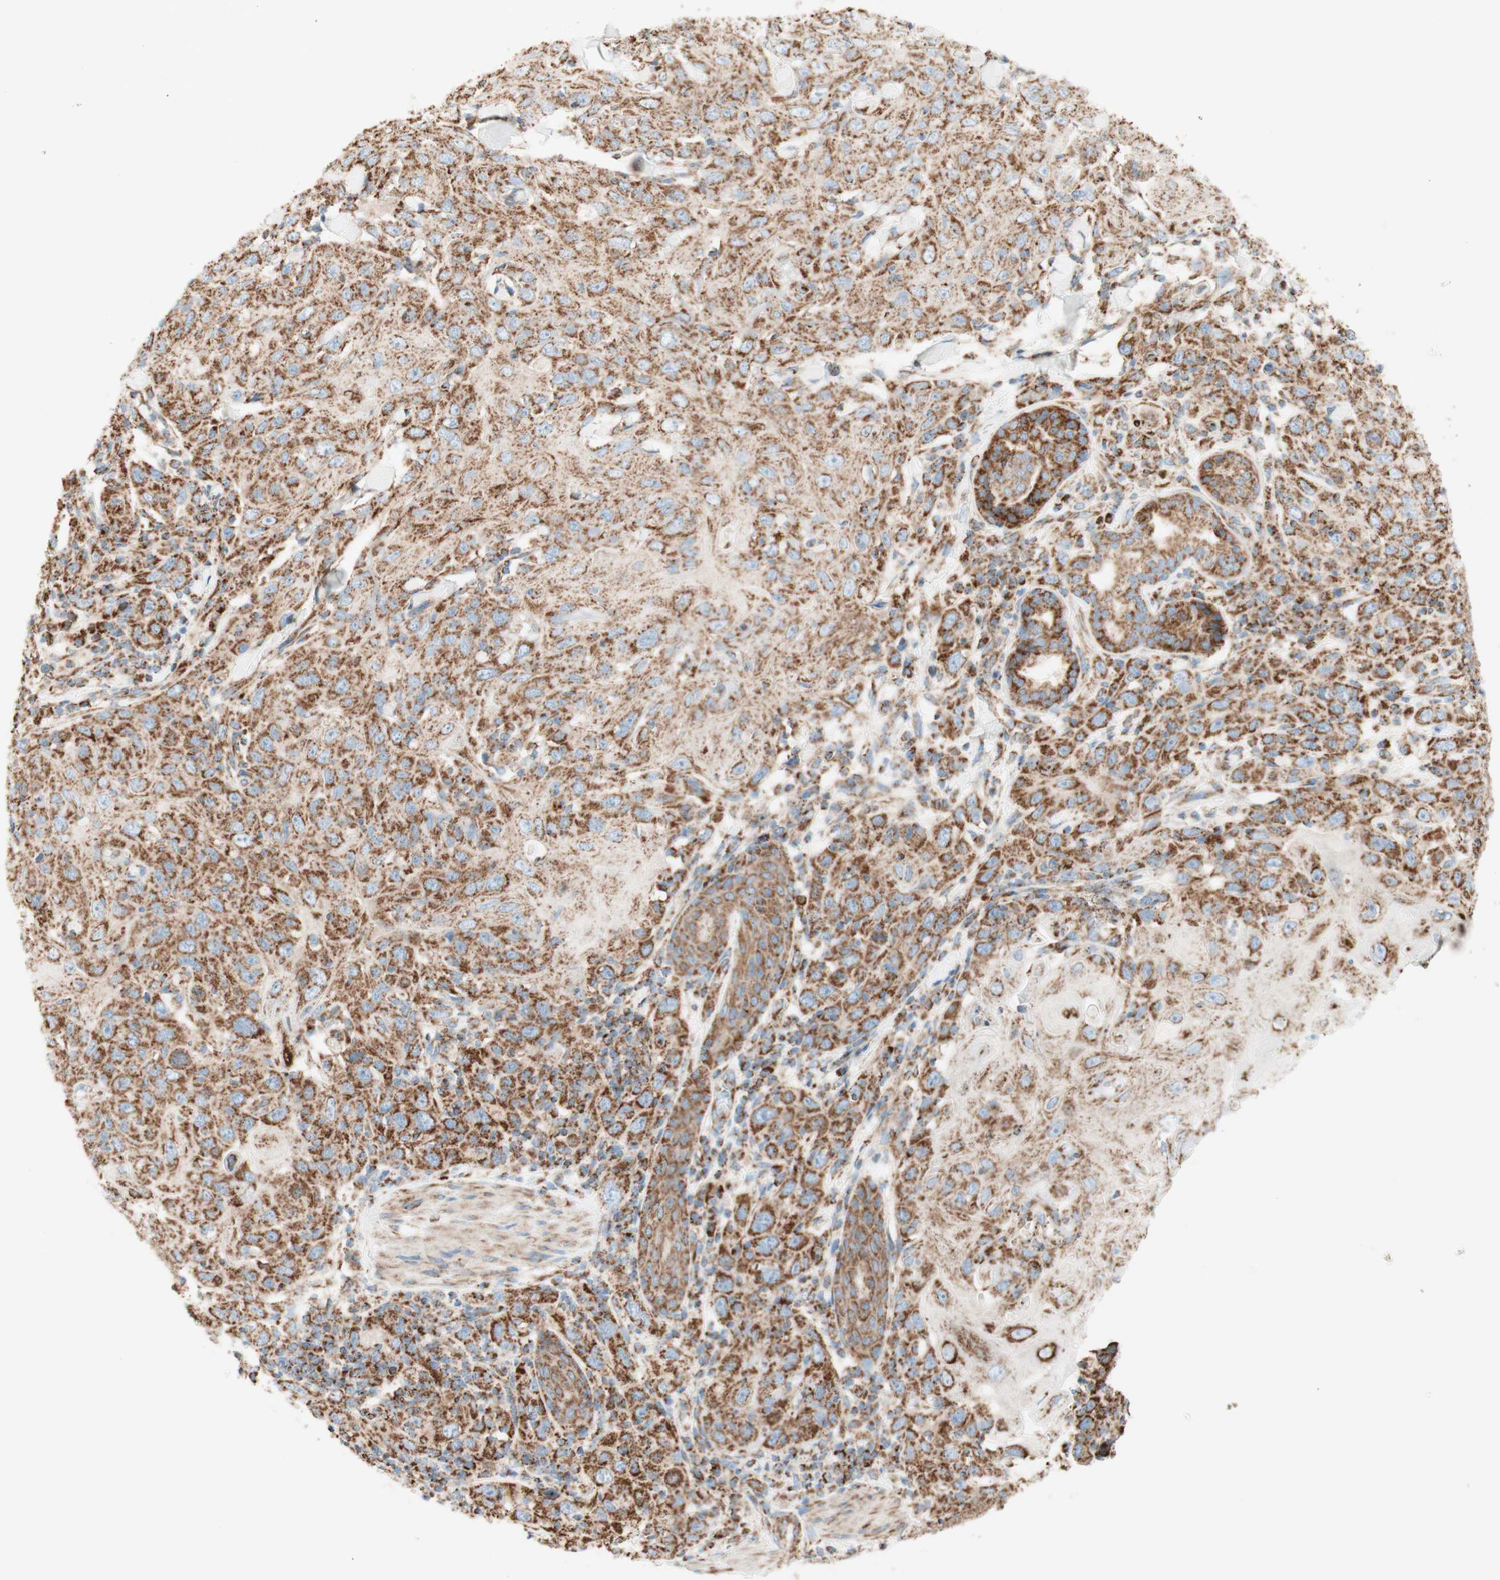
{"staining": {"intensity": "strong", "quantity": ">75%", "location": "cytoplasmic/membranous"}, "tissue": "skin cancer", "cell_type": "Tumor cells", "image_type": "cancer", "snomed": [{"axis": "morphology", "description": "Squamous cell carcinoma, NOS"}, {"axis": "topography", "description": "Skin"}], "caption": "Immunohistochemistry of skin cancer (squamous cell carcinoma) shows high levels of strong cytoplasmic/membranous expression in about >75% of tumor cells.", "gene": "TOMM20", "patient": {"sex": "female", "age": 88}}